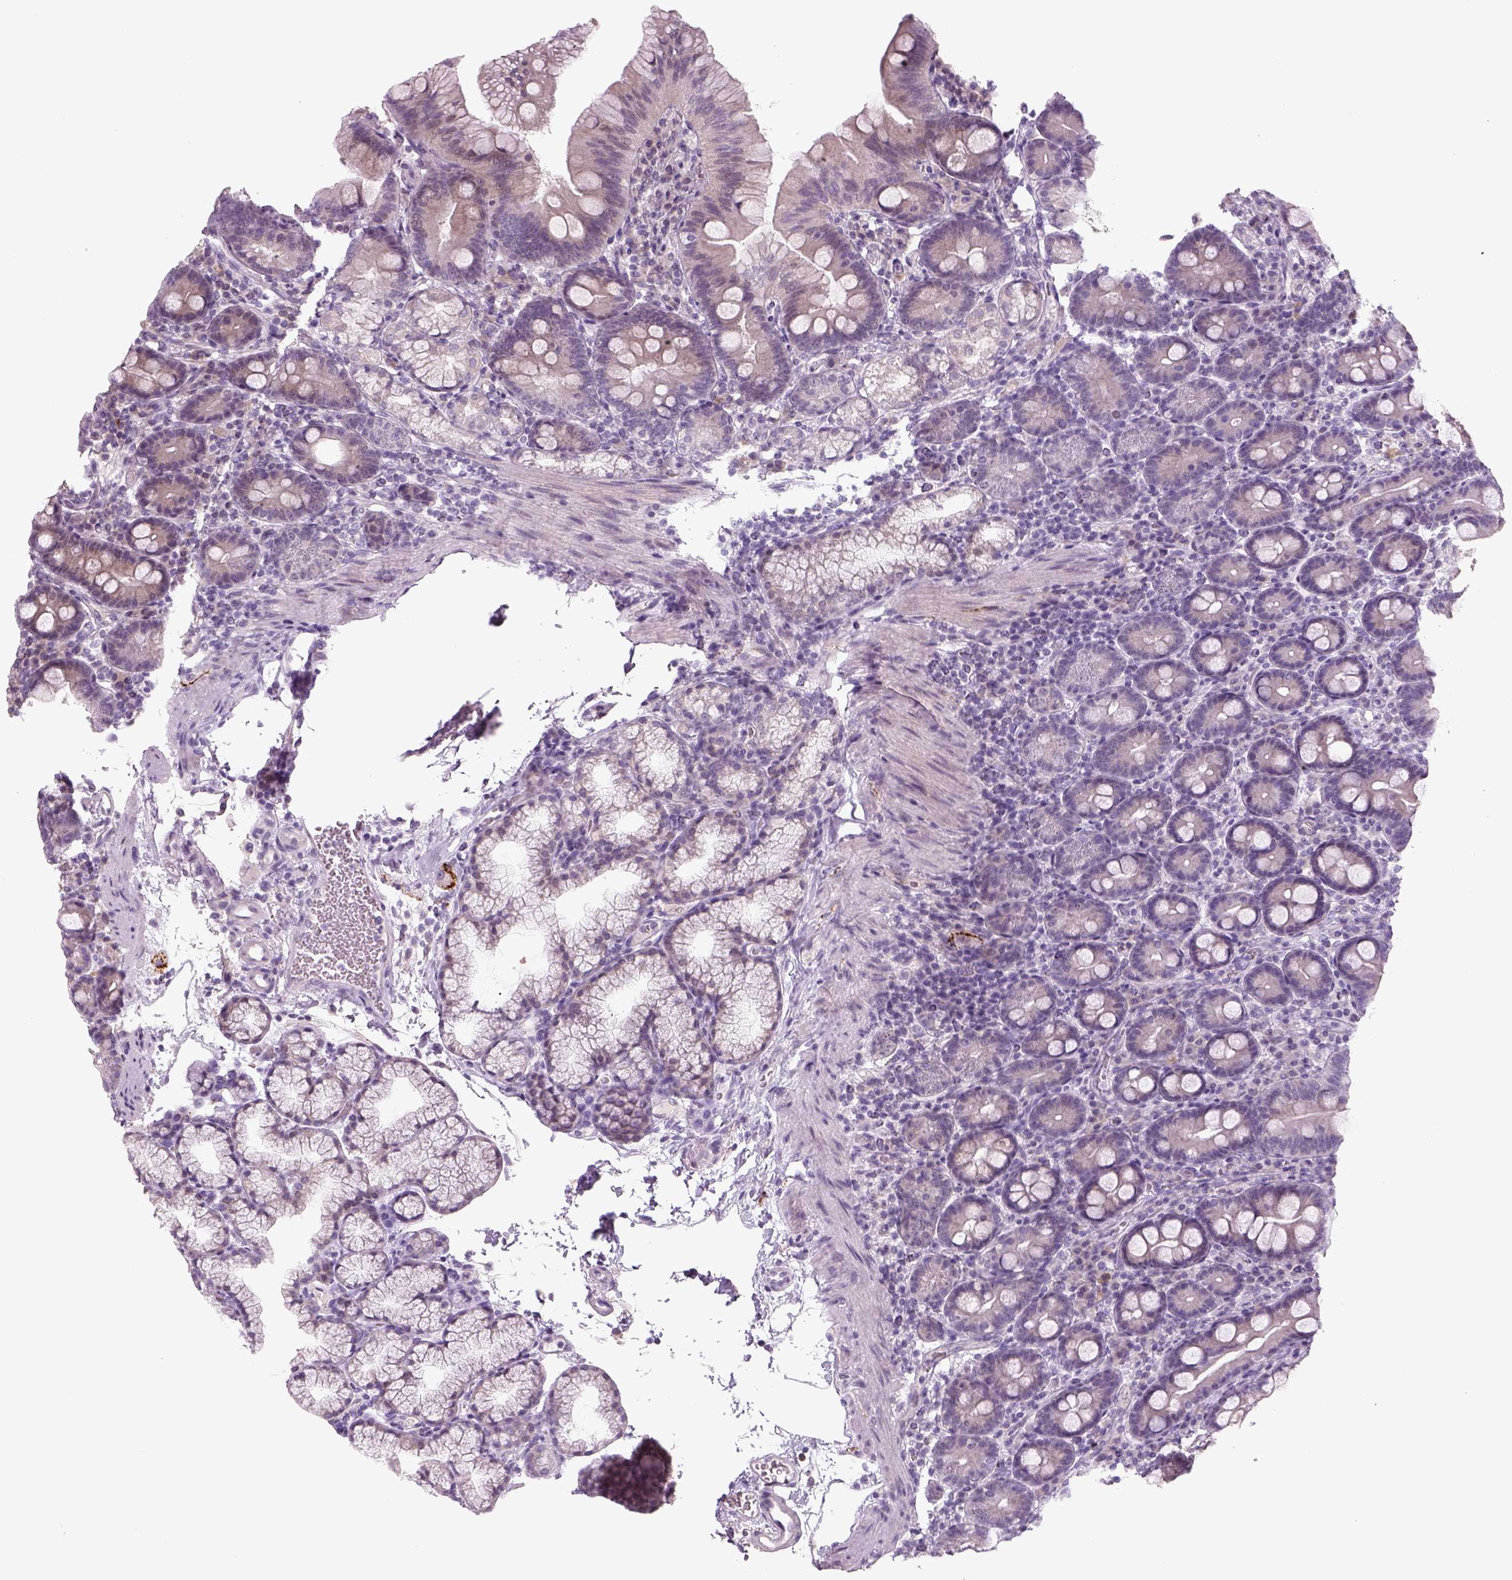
{"staining": {"intensity": "negative", "quantity": "none", "location": "none"}, "tissue": "duodenum", "cell_type": "Glandular cells", "image_type": "normal", "snomed": [{"axis": "morphology", "description": "Normal tissue, NOS"}, {"axis": "topography", "description": "Duodenum"}], "caption": "High magnification brightfield microscopy of normal duodenum stained with DAB (3,3'-diaminobenzidine) (brown) and counterstained with hematoxylin (blue): glandular cells show no significant staining. (DAB immunohistochemistry (IHC) with hematoxylin counter stain).", "gene": "PENK", "patient": {"sex": "male", "age": 59}}